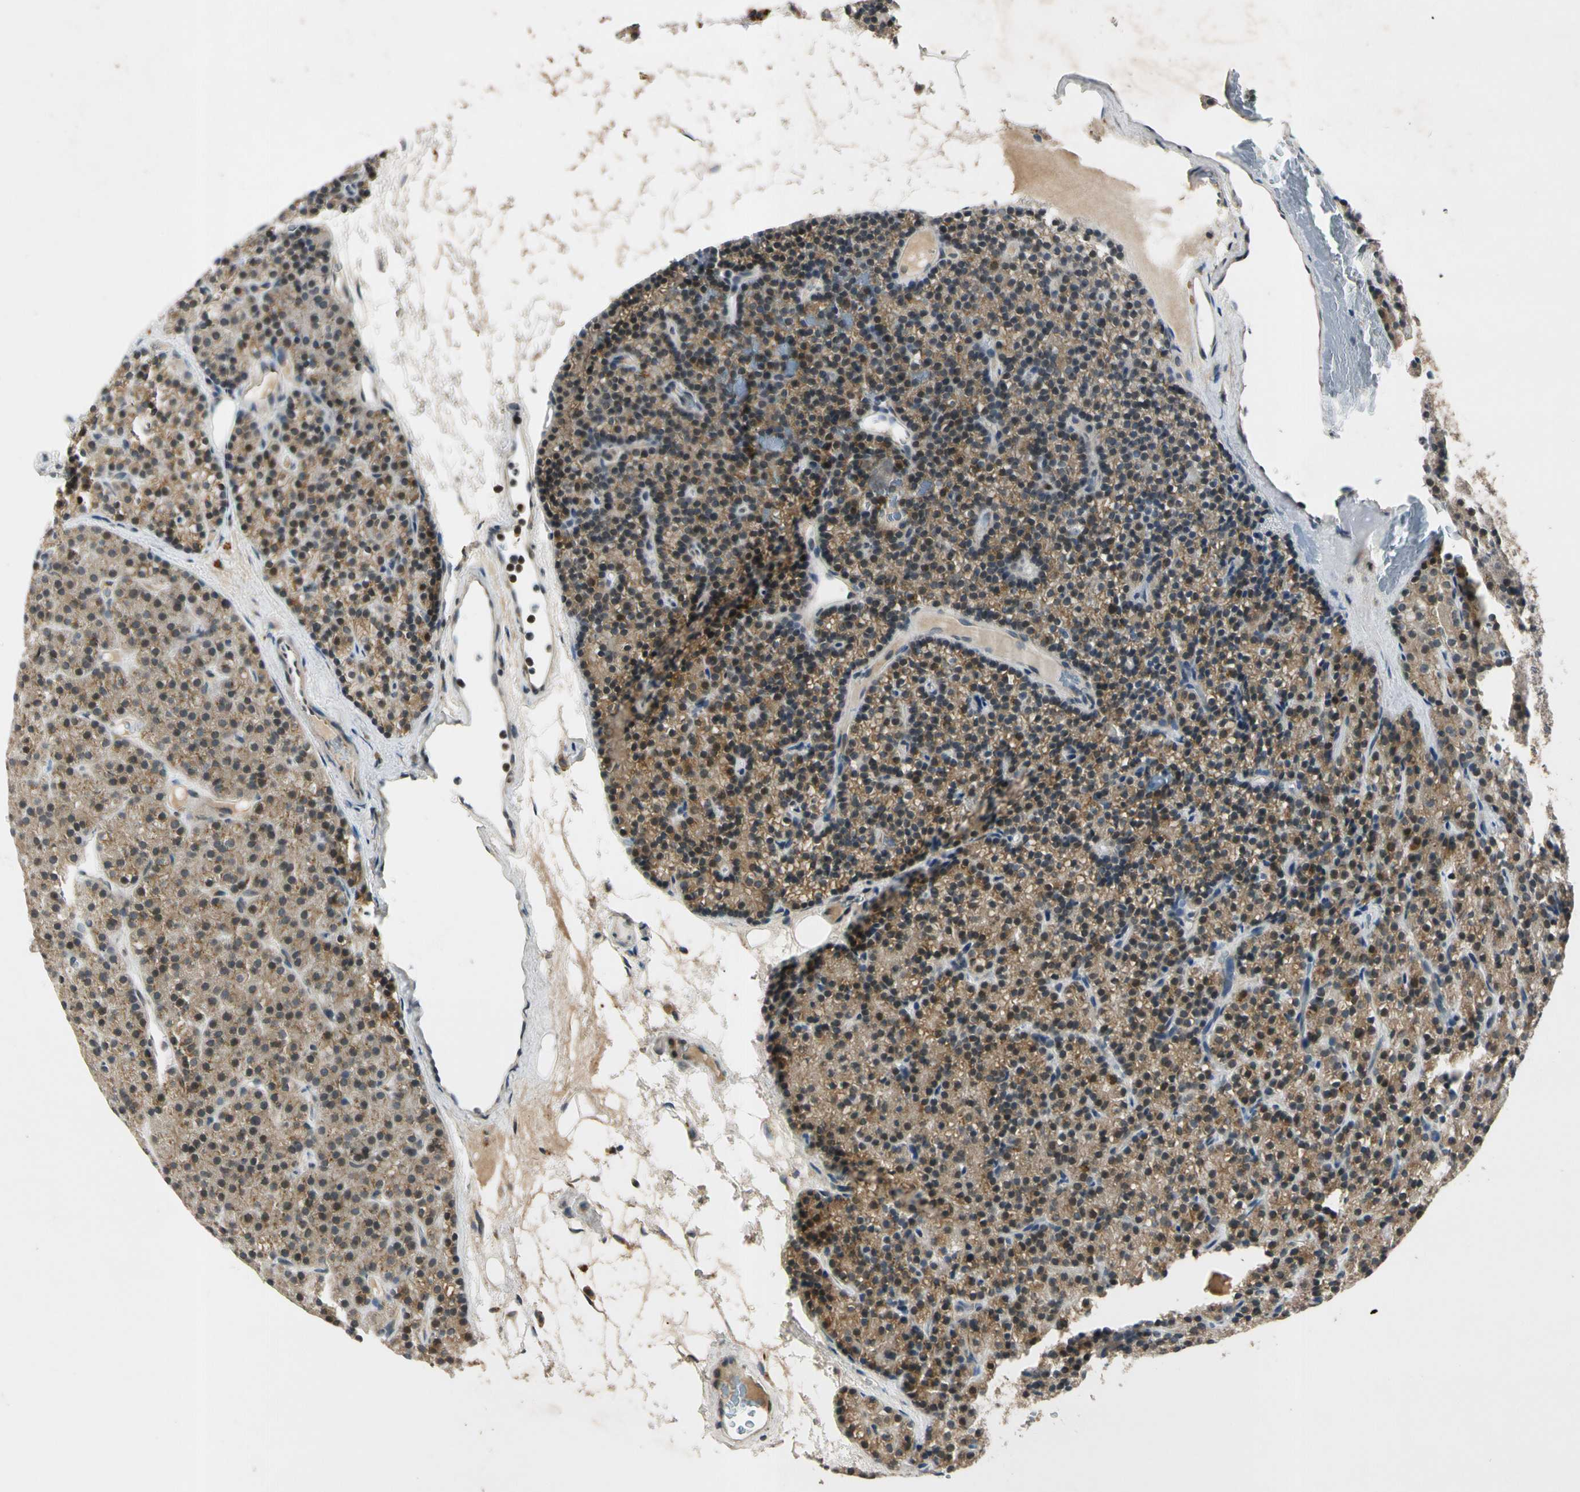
{"staining": {"intensity": "moderate", "quantity": ">75%", "location": "cytoplasmic/membranous"}, "tissue": "parathyroid gland", "cell_type": "Glandular cells", "image_type": "normal", "snomed": [{"axis": "morphology", "description": "Normal tissue, NOS"}, {"axis": "morphology", "description": "Hyperplasia, NOS"}, {"axis": "topography", "description": "Parathyroid gland"}], "caption": "The immunohistochemical stain highlights moderate cytoplasmic/membranous positivity in glandular cells of normal parathyroid gland. (Brightfield microscopy of DAB IHC at high magnification).", "gene": "RPS6KB2", "patient": {"sex": "male", "age": 44}}